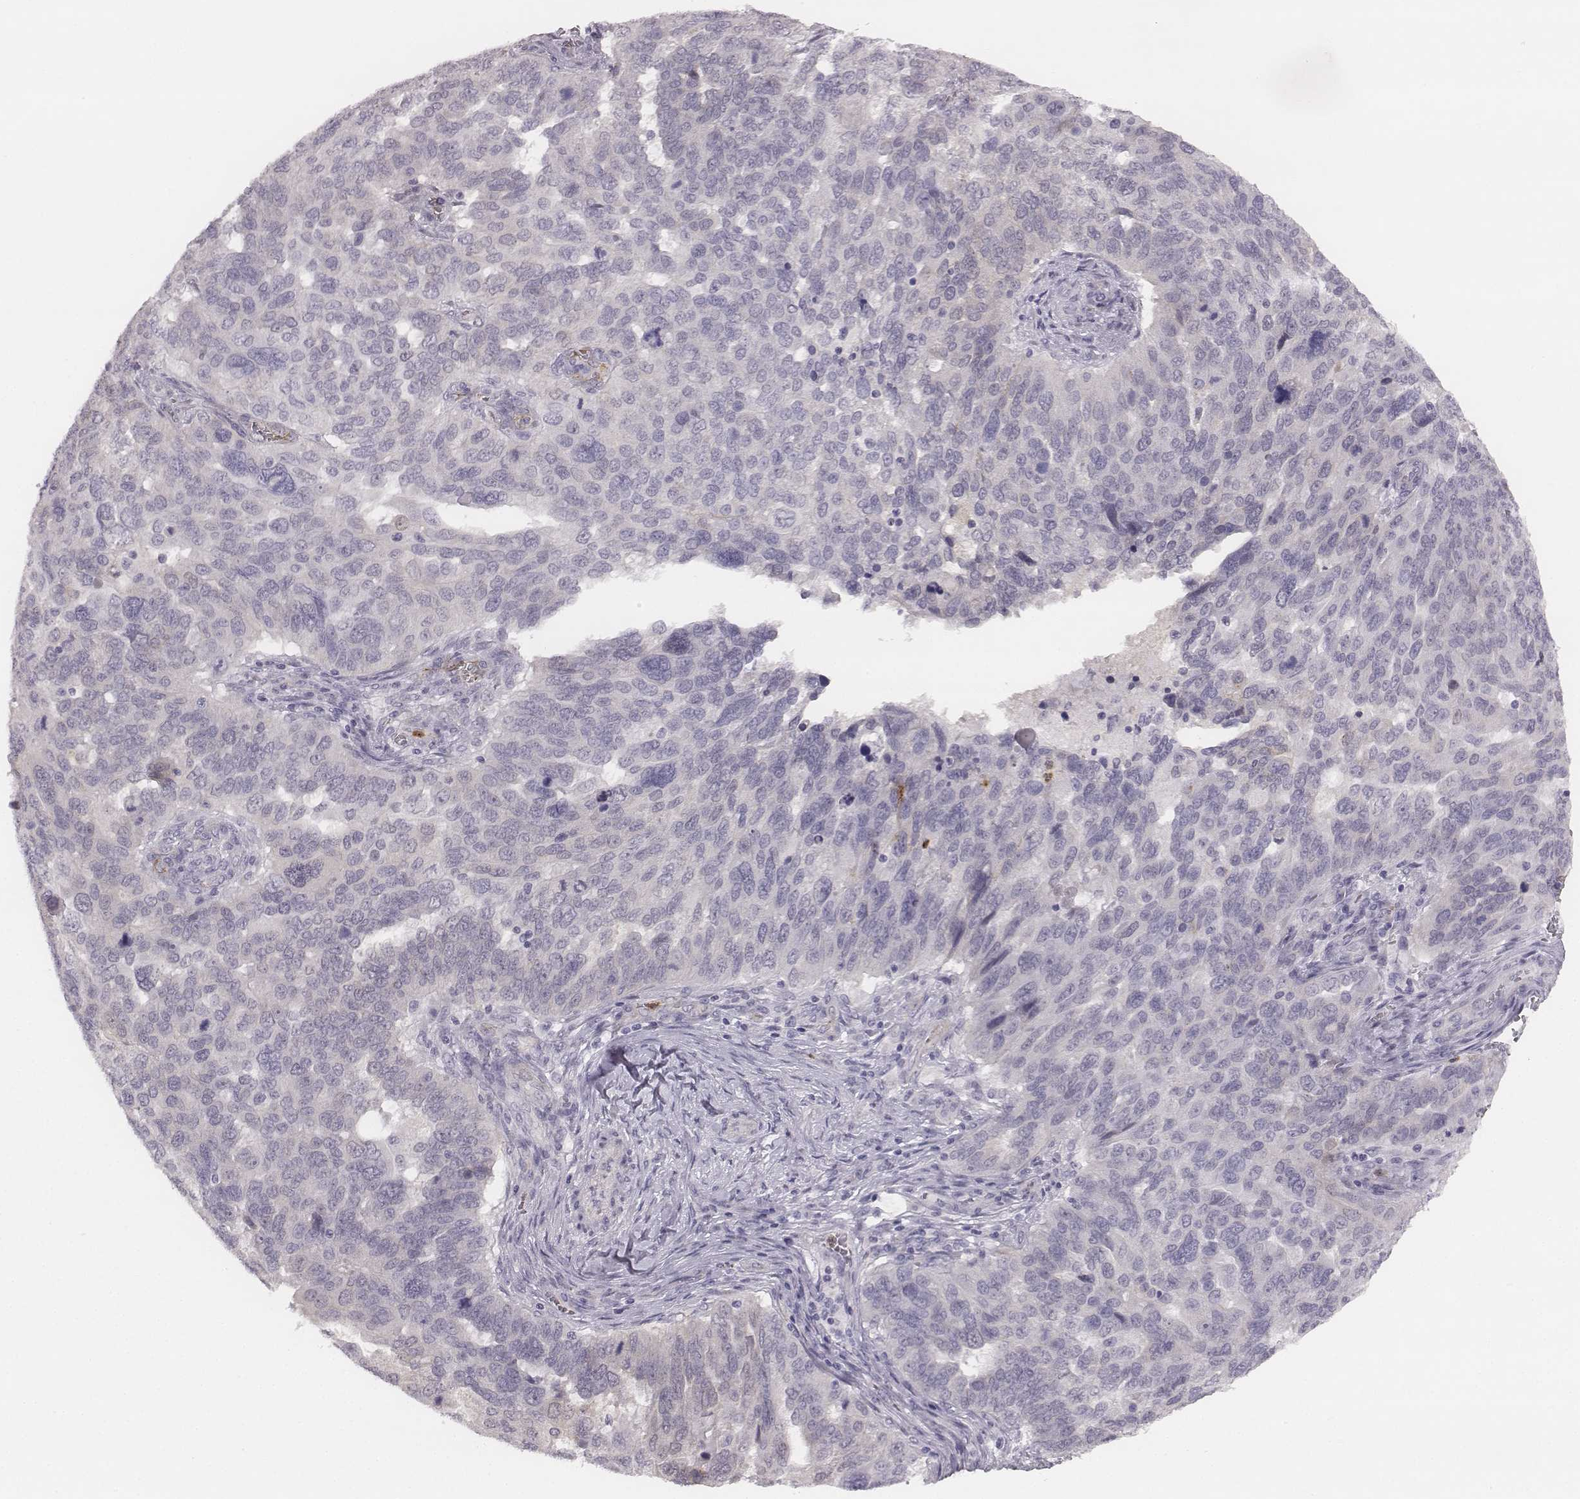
{"staining": {"intensity": "negative", "quantity": "none", "location": "none"}, "tissue": "ovarian cancer", "cell_type": "Tumor cells", "image_type": "cancer", "snomed": [{"axis": "morphology", "description": "Carcinoma, endometroid"}, {"axis": "topography", "description": "Soft tissue"}, {"axis": "topography", "description": "Ovary"}], "caption": "This is a image of IHC staining of ovarian cancer (endometroid carcinoma), which shows no staining in tumor cells. Brightfield microscopy of immunohistochemistry stained with DAB (3,3'-diaminobenzidine) (brown) and hematoxylin (blue), captured at high magnification.", "gene": "KCNJ12", "patient": {"sex": "female", "age": 52}}